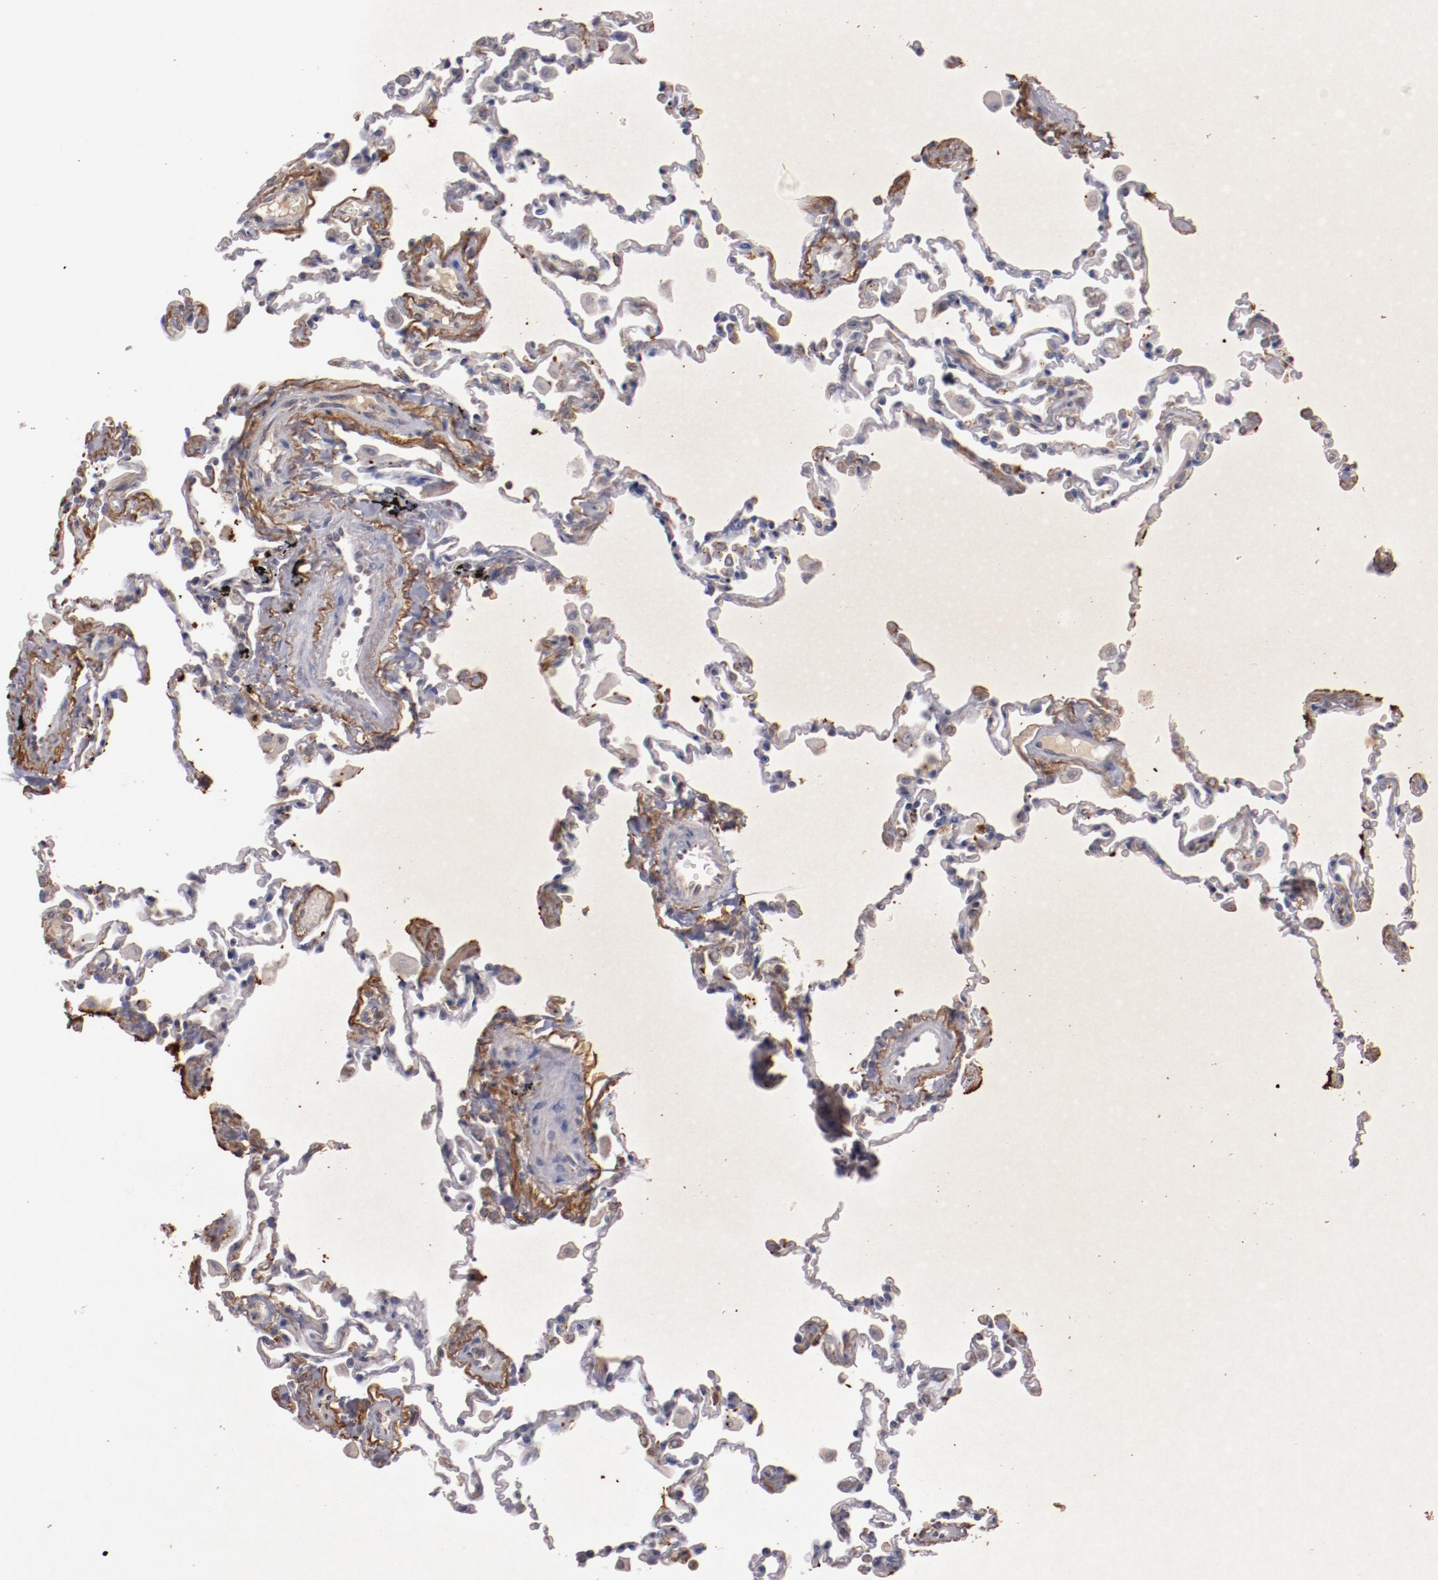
{"staining": {"intensity": "moderate", "quantity": "25%-75%", "location": "cytoplasmic/membranous"}, "tissue": "lung", "cell_type": "Alveolar cells", "image_type": "normal", "snomed": [{"axis": "morphology", "description": "Normal tissue, NOS"}, {"axis": "topography", "description": "Lung"}], "caption": "The immunohistochemical stain highlights moderate cytoplasmic/membranous staining in alveolar cells of benign lung.", "gene": "MBL2", "patient": {"sex": "male", "age": 59}}